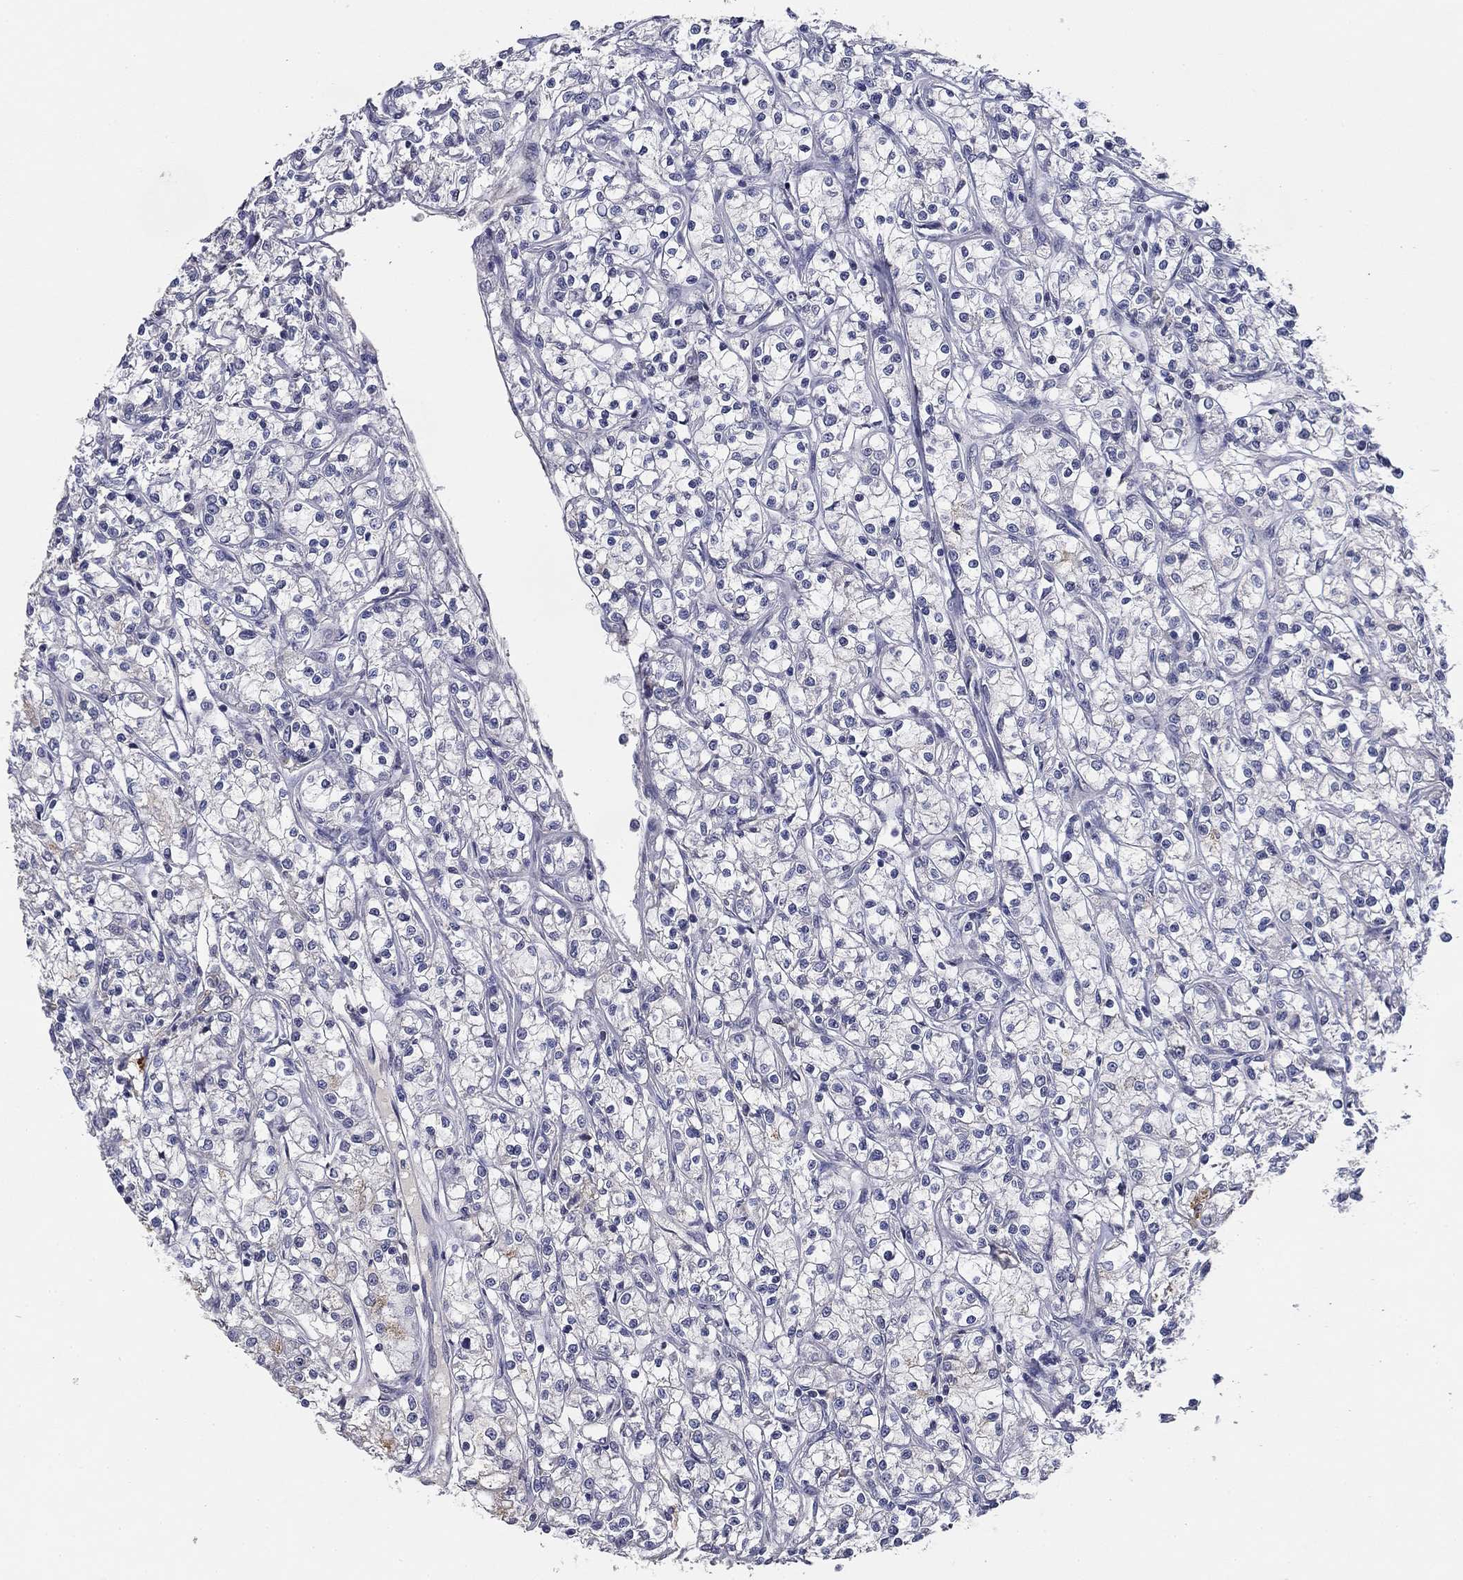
{"staining": {"intensity": "negative", "quantity": "none", "location": "none"}, "tissue": "renal cancer", "cell_type": "Tumor cells", "image_type": "cancer", "snomed": [{"axis": "morphology", "description": "Adenocarcinoma, NOS"}, {"axis": "topography", "description": "Kidney"}], "caption": "The immunohistochemistry (IHC) image has no significant staining in tumor cells of adenocarcinoma (renal) tissue.", "gene": "CD274", "patient": {"sex": "female", "age": 59}}